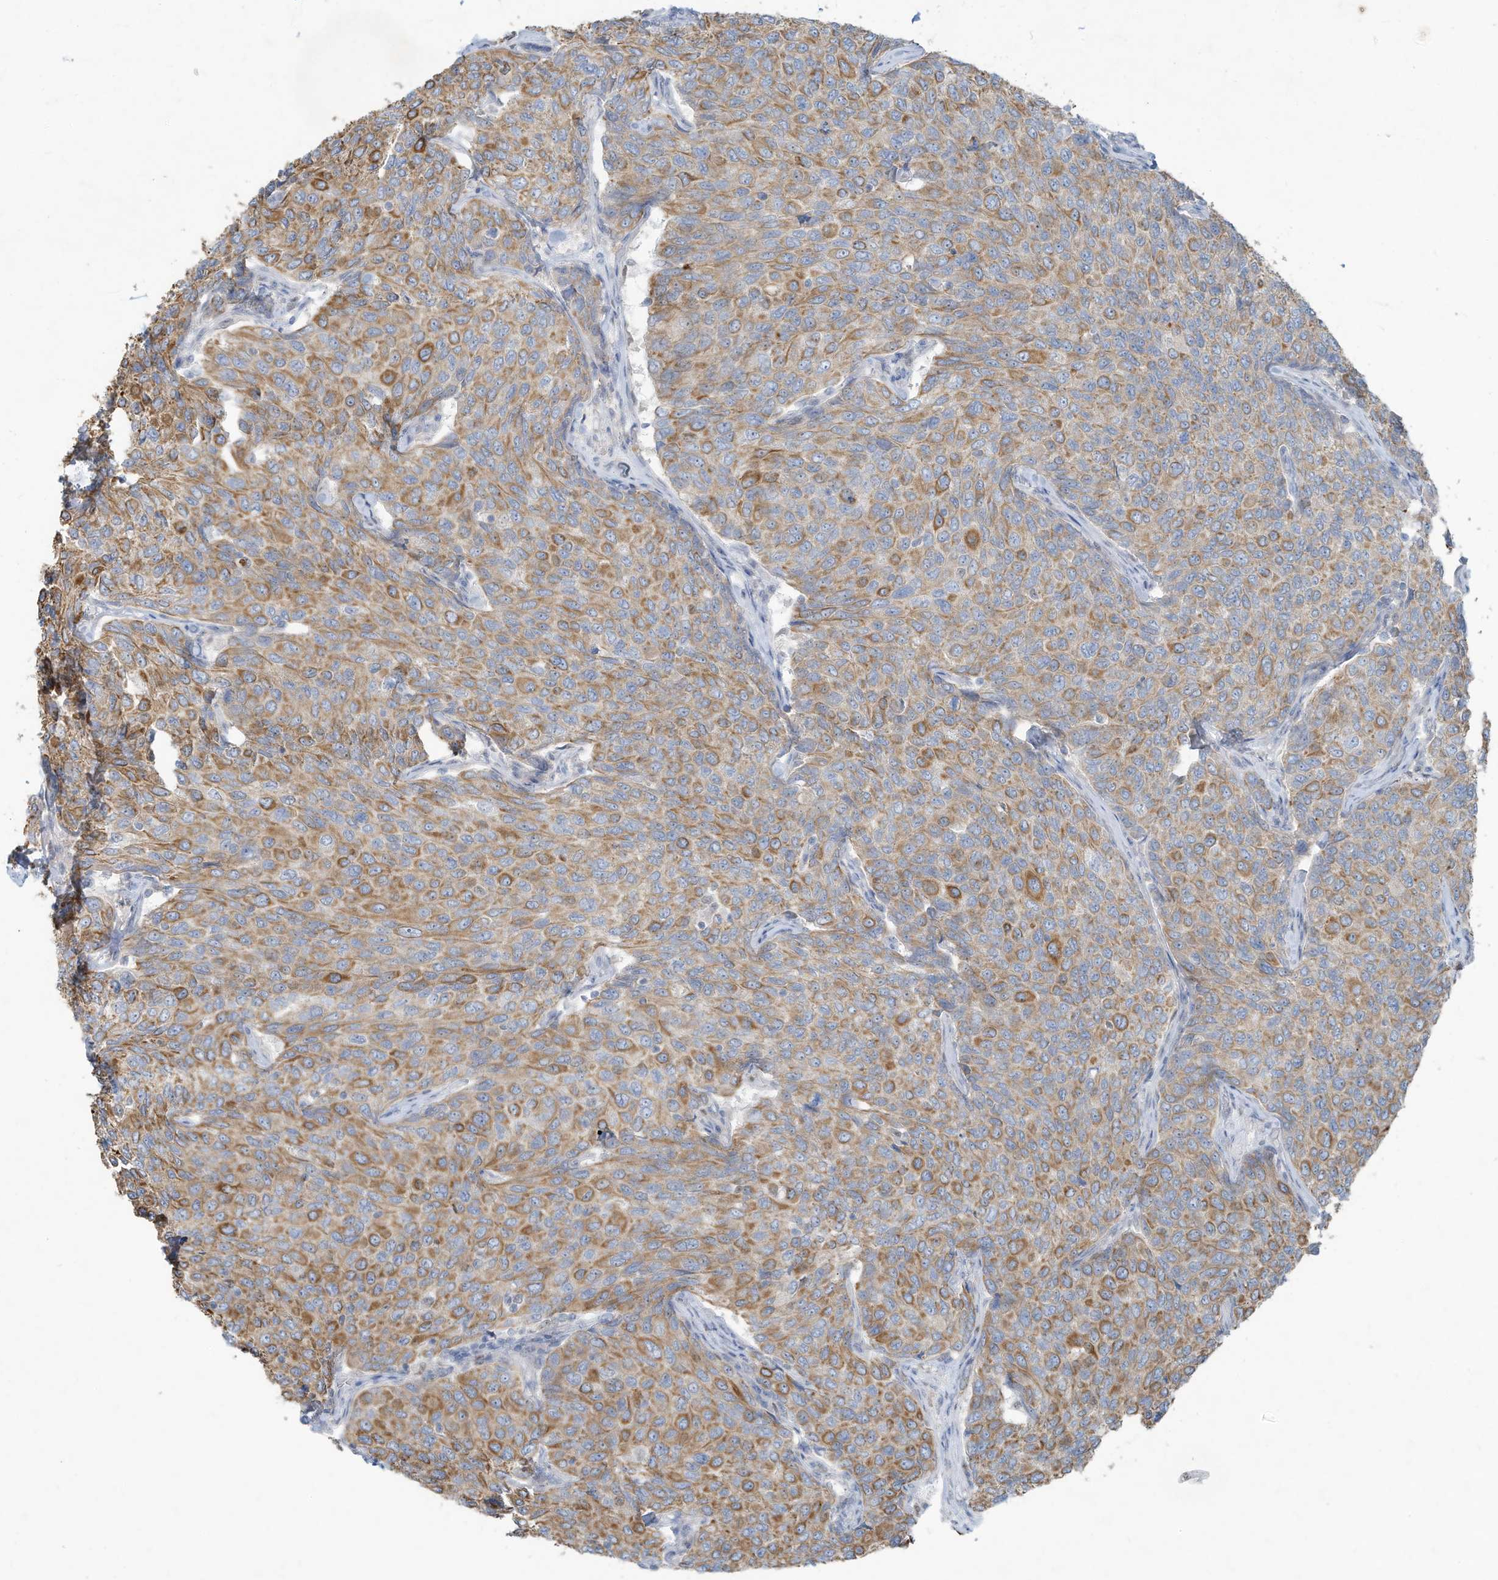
{"staining": {"intensity": "moderate", "quantity": ">75%", "location": "cytoplasmic/membranous"}, "tissue": "breast cancer", "cell_type": "Tumor cells", "image_type": "cancer", "snomed": [{"axis": "morphology", "description": "Duct carcinoma"}, {"axis": "topography", "description": "Breast"}], "caption": "A high-resolution micrograph shows IHC staining of intraductal carcinoma (breast), which displays moderate cytoplasmic/membranous staining in about >75% of tumor cells.", "gene": "TUBE1", "patient": {"sex": "female", "age": 55}}